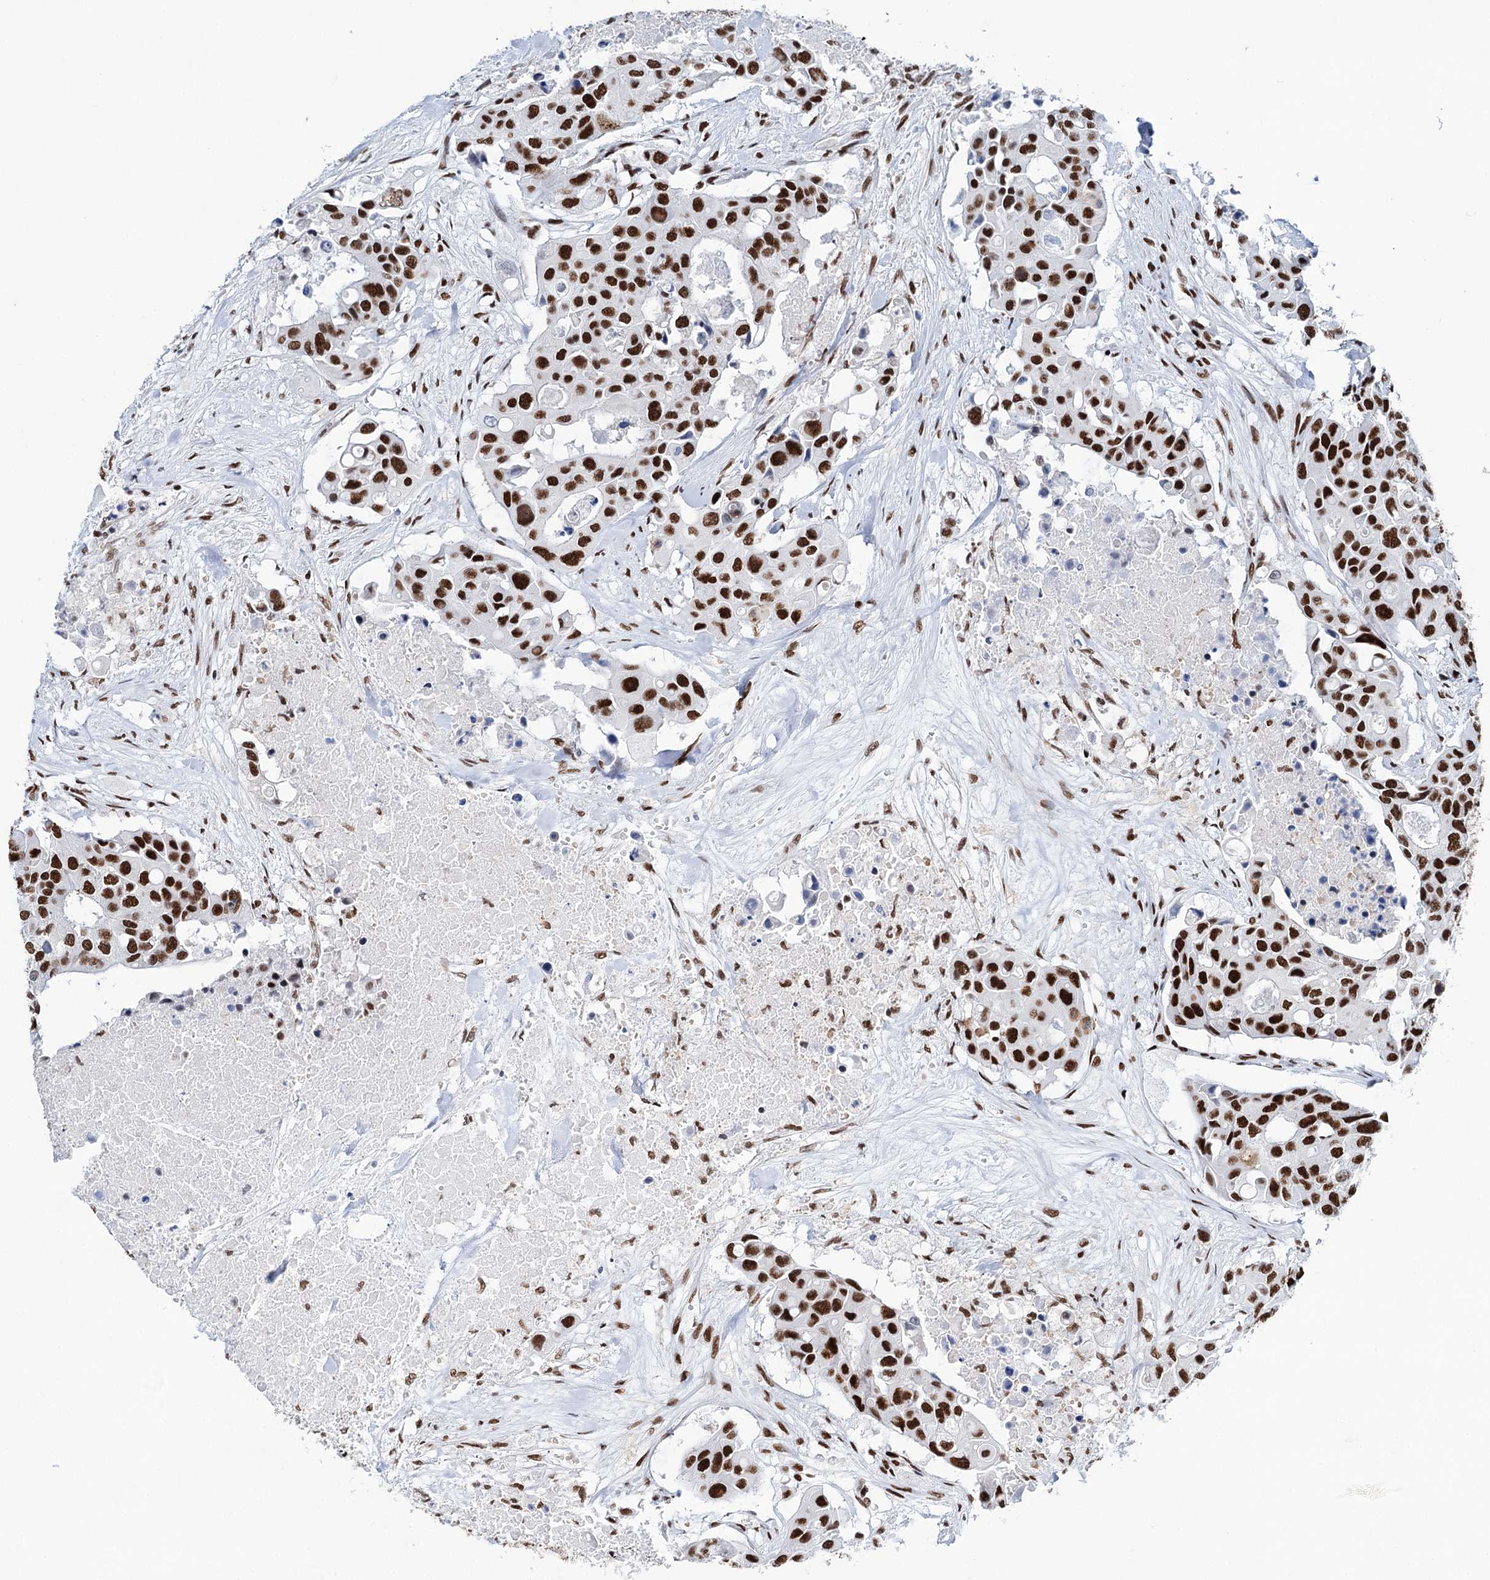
{"staining": {"intensity": "strong", "quantity": ">75%", "location": "nuclear"}, "tissue": "colorectal cancer", "cell_type": "Tumor cells", "image_type": "cancer", "snomed": [{"axis": "morphology", "description": "Adenocarcinoma, NOS"}, {"axis": "topography", "description": "Colon"}], "caption": "Brown immunohistochemical staining in colorectal adenocarcinoma shows strong nuclear positivity in about >75% of tumor cells.", "gene": "MATR3", "patient": {"sex": "male", "age": 77}}